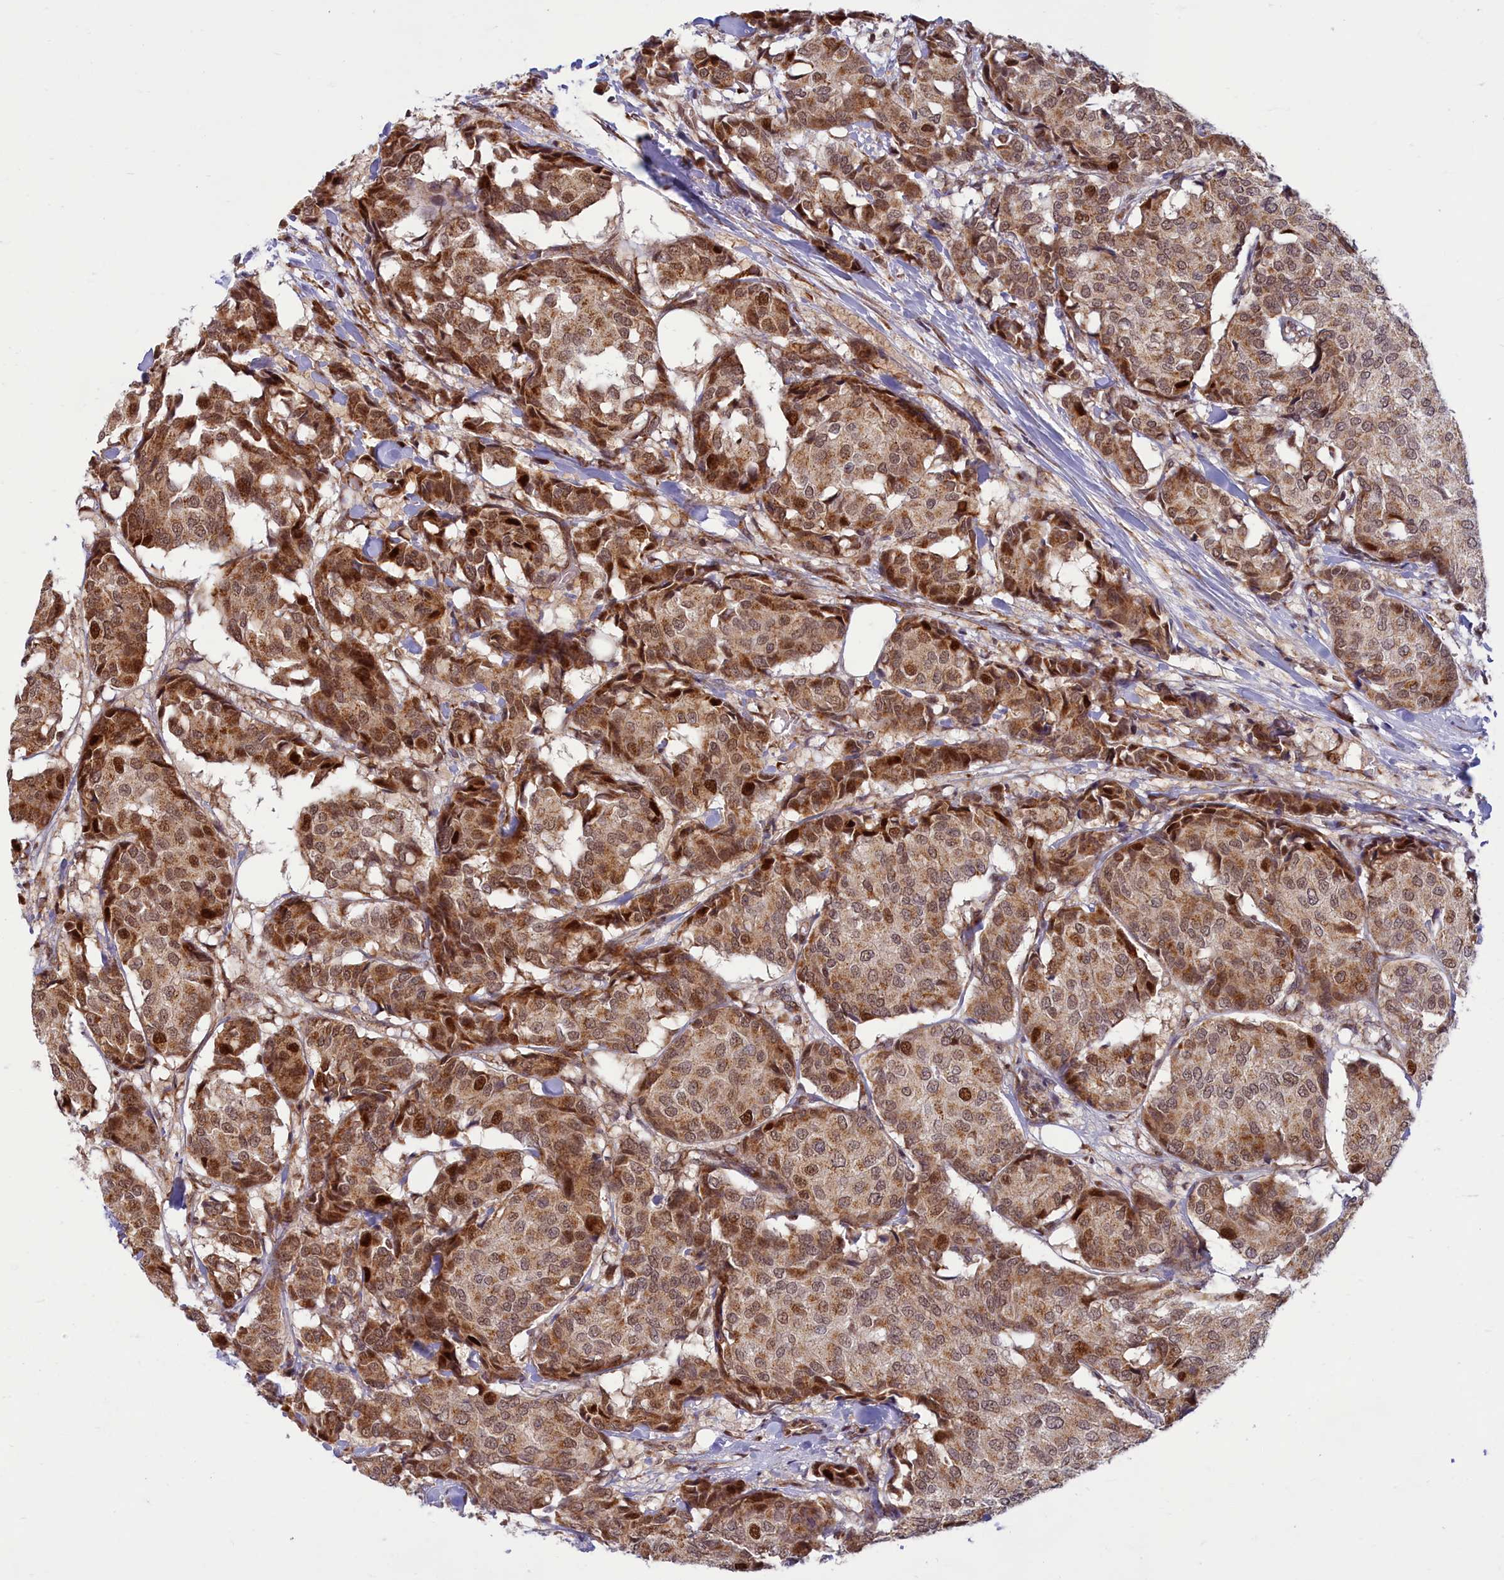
{"staining": {"intensity": "moderate", "quantity": ">75%", "location": "cytoplasmic/membranous,nuclear"}, "tissue": "breast cancer", "cell_type": "Tumor cells", "image_type": "cancer", "snomed": [{"axis": "morphology", "description": "Duct carcinoma"}, {"axis": "topography", "description": "Breast"}], "caption": "IHC (DAB) staining of breast cancer exhibits moderate cytoplasmic/membranous and nuclear protein expression in about >75% of tumor cells.", "gene": "EARS2", "patient": {"sex": "female", "age": 75}}